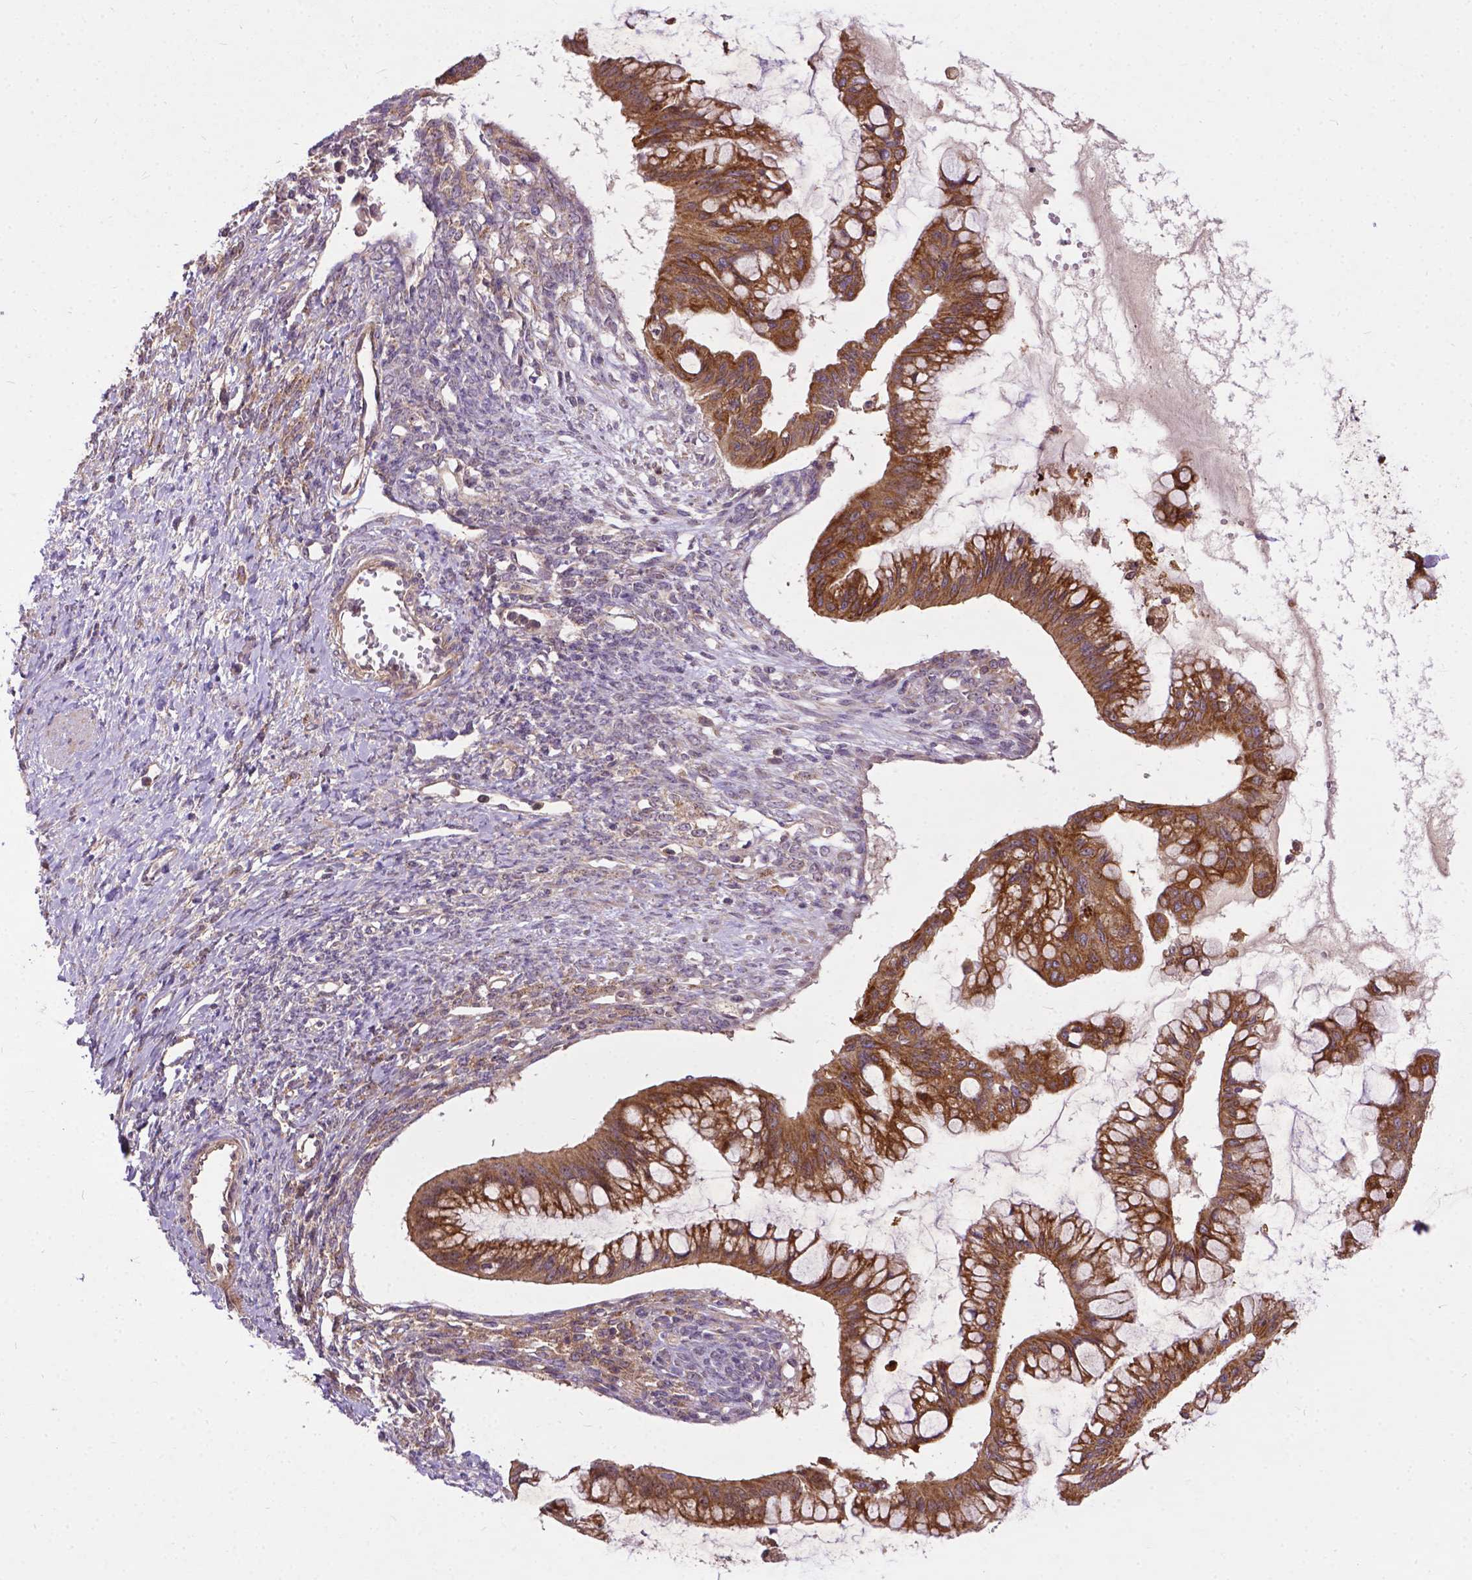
{"staining": {"intensity": "strong", "quantity": ">75%", "location": "cytoplasmic/membranous"}, "tissue": "ovarian cancer", "cell_type": "Tumor cells", "image_type": "cancer", "snomed": [{"axis": "morphology", "description": "Cystadenocarcinoma, mucinous, NOS"}, {"axis": "topography", "description": "Ovary"}], "caption": "Protein staining of ovarian cancer tissue shows strong cytoplasmic/membranous expression in about >75% of tumor cells.", "gene": "PARP3", "patient": {"sex": "female", "age": 73}}